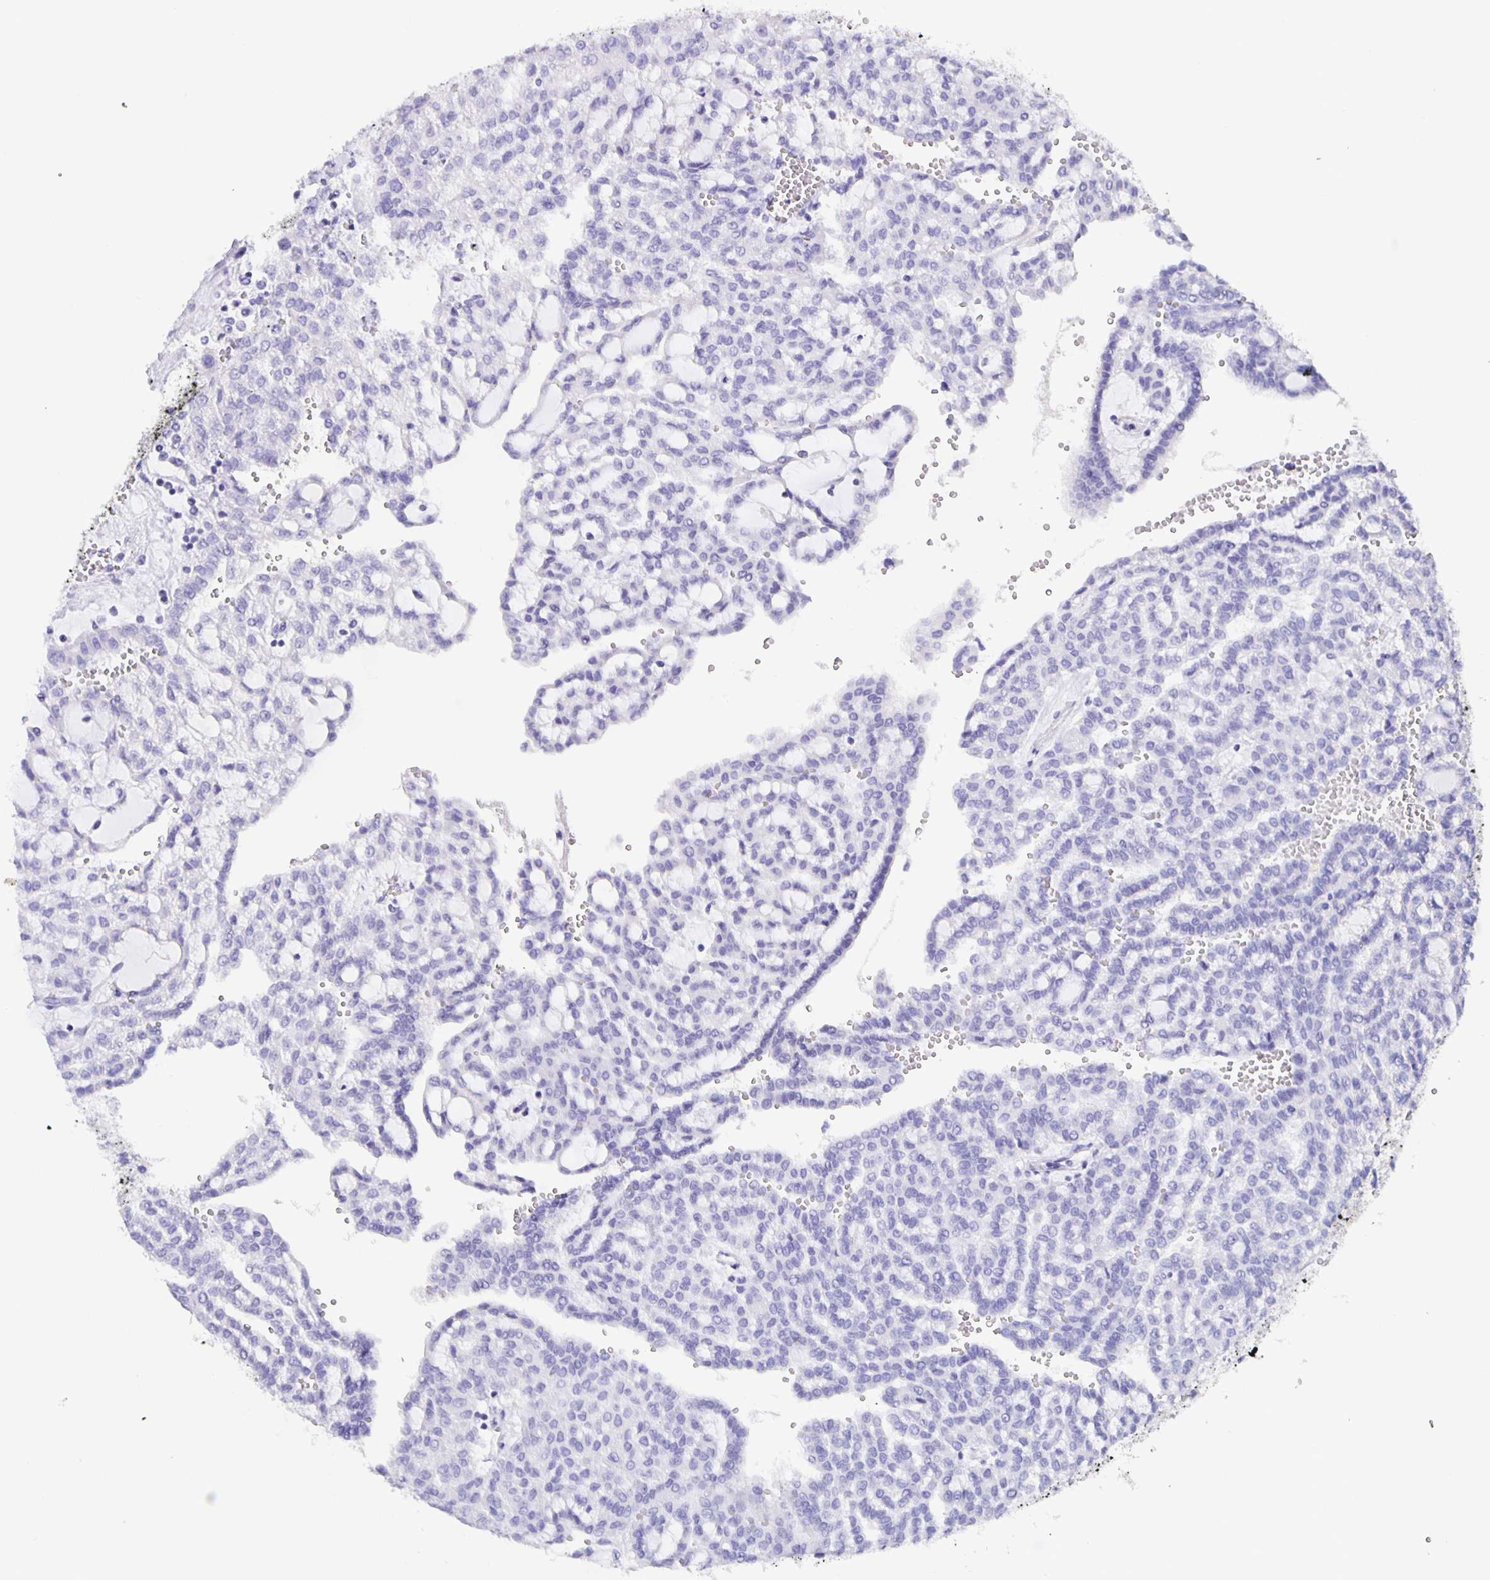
{"staining": {"intensity": "negative", "quantity": "none", "location": "none"}, "tissue": "renal cancer", "cell_type": "Tumor cells", "image_type": "cancer", "snomed": [{"axis": "morphology", "description": "Adenocarcinoma, NOS"}, {"axis": "topography", "description": "Kidney"}], "caption": "A histopathology image of human renal cancer (adenocarcinoma) is negative for staining in tumor cells. The staining is performed using DAB brown chromogen with nuclei counter-stained in using hematoxylin.", "gene": "GUCA2A", "patient": {"sex": "male", "age": 63}}